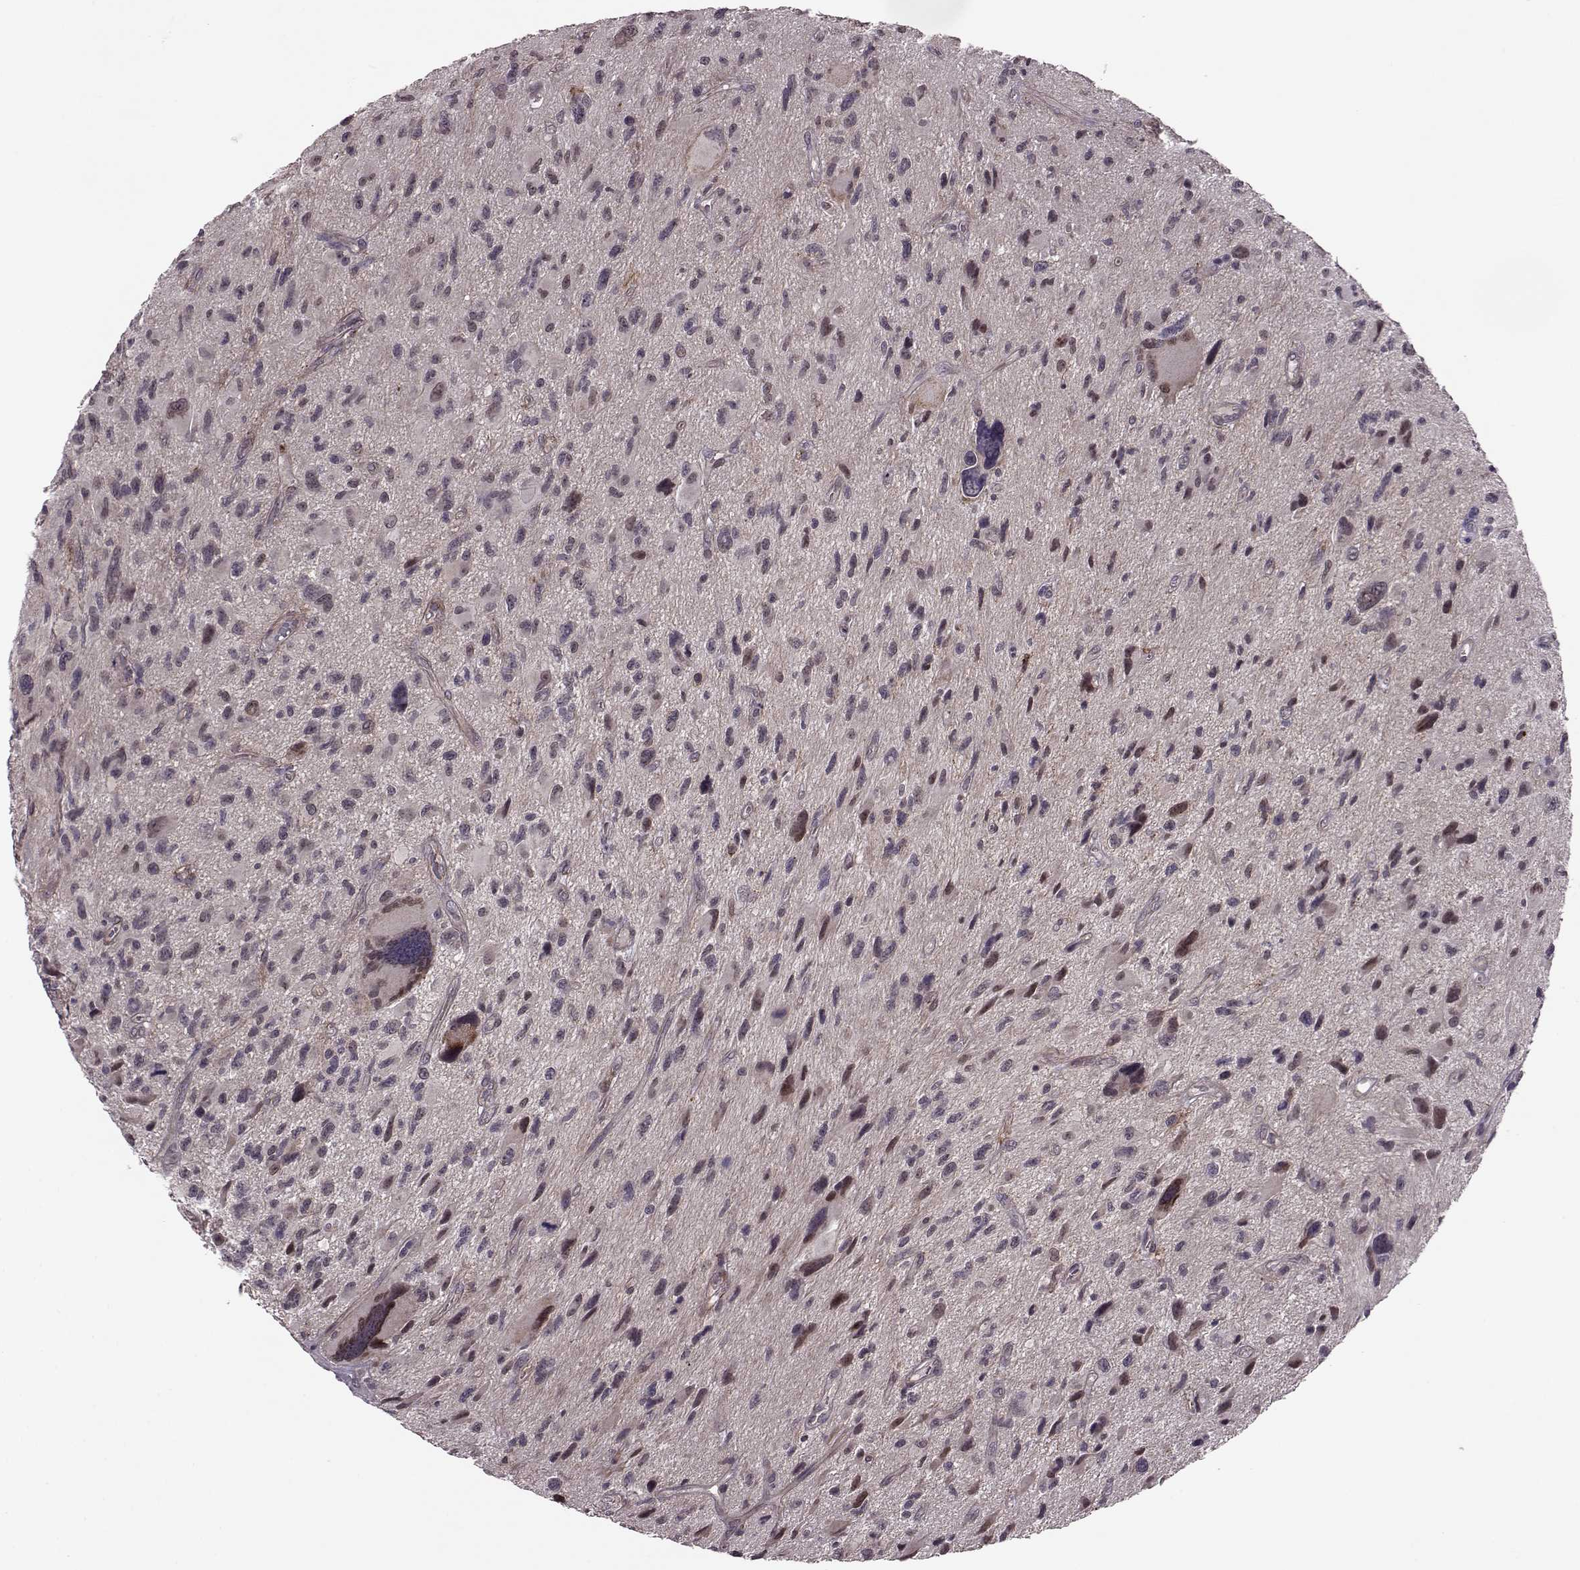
{"staining": {"intensity": "negative", "quantity": "none", "location": "none"}, "tissue": "glioma", "cell_type": "Tumor cells", "image_type": "cancer", "snomed": [{"axis": "morphology", "description": "Glioma, malignant, NOS"}, {"axis": "morphology", "description": "Glioma, malignant, High grade"}, {"axis": "topography", "description": "Brain"}], "caption": "High power microscopy image of an immunohistochemistry (IHC) histopathology image of malignant glioma (high-grade), revealing no significant expression in tumor cells. (DAB (3,3'-diaminobenzidine) immunohistochemistry, high magnification).", "gene": "SYNPO", "patient": {"sex": "female", "age": 71}}